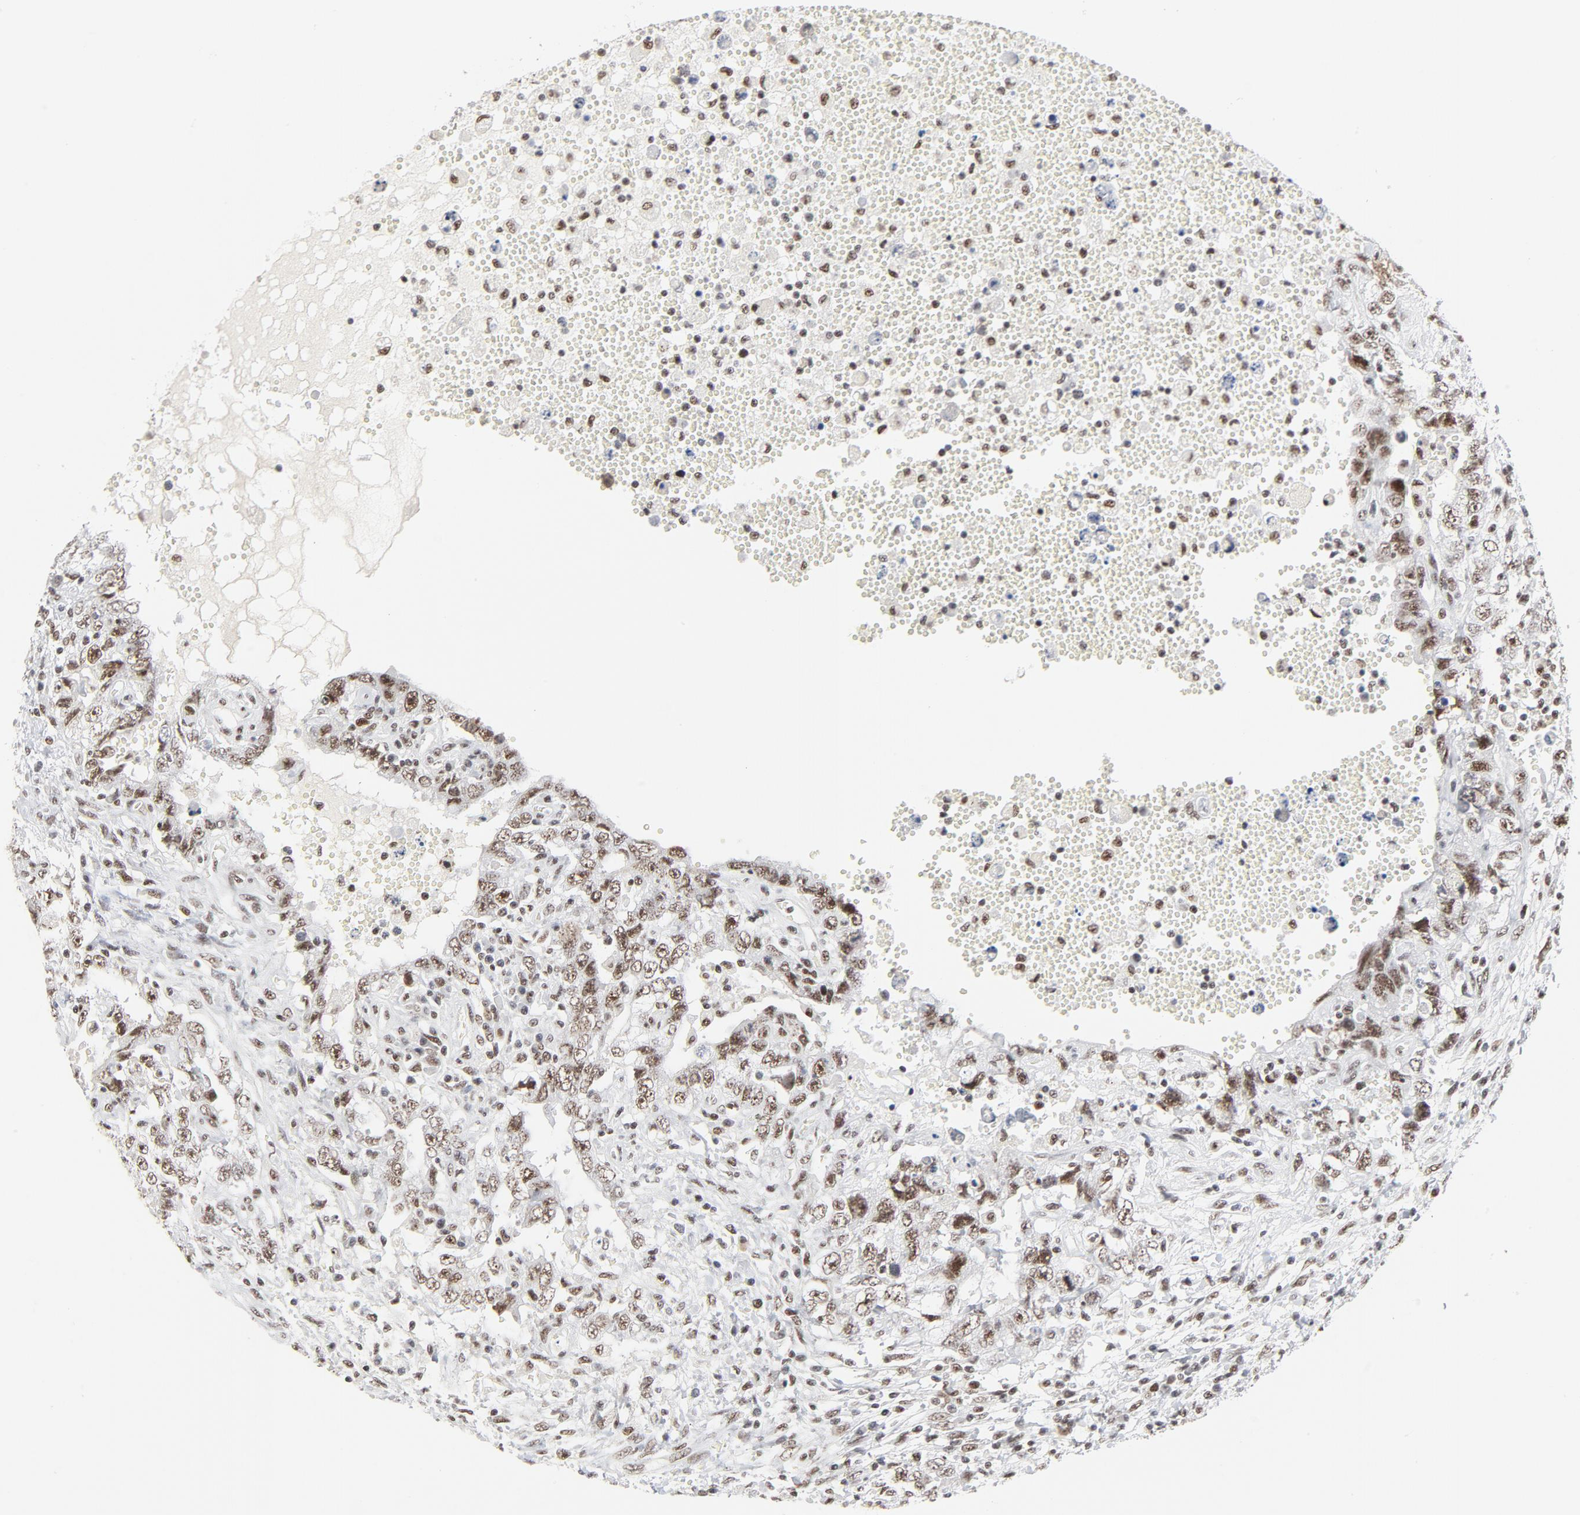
{"staining": {"intensity": "moderate", "quantity": ">75%", "location": "nuclear"}, "tissue": "testis cancer", "cell_type": "Tumor cells", "image_type": "cancer", "snomed": [{"axis": "morphology", "description": "Carcinoma, Embryonal, NOS"}, {"axis": "topography", "description": "Testis"}], "caption": "Testis cancer stained with a brown dye demonstrates moderate nuclear positive positivity in about >75% of tumor cells.", "gene": "GTF2H1", "patient": {"sex": "male", "age": 26}}